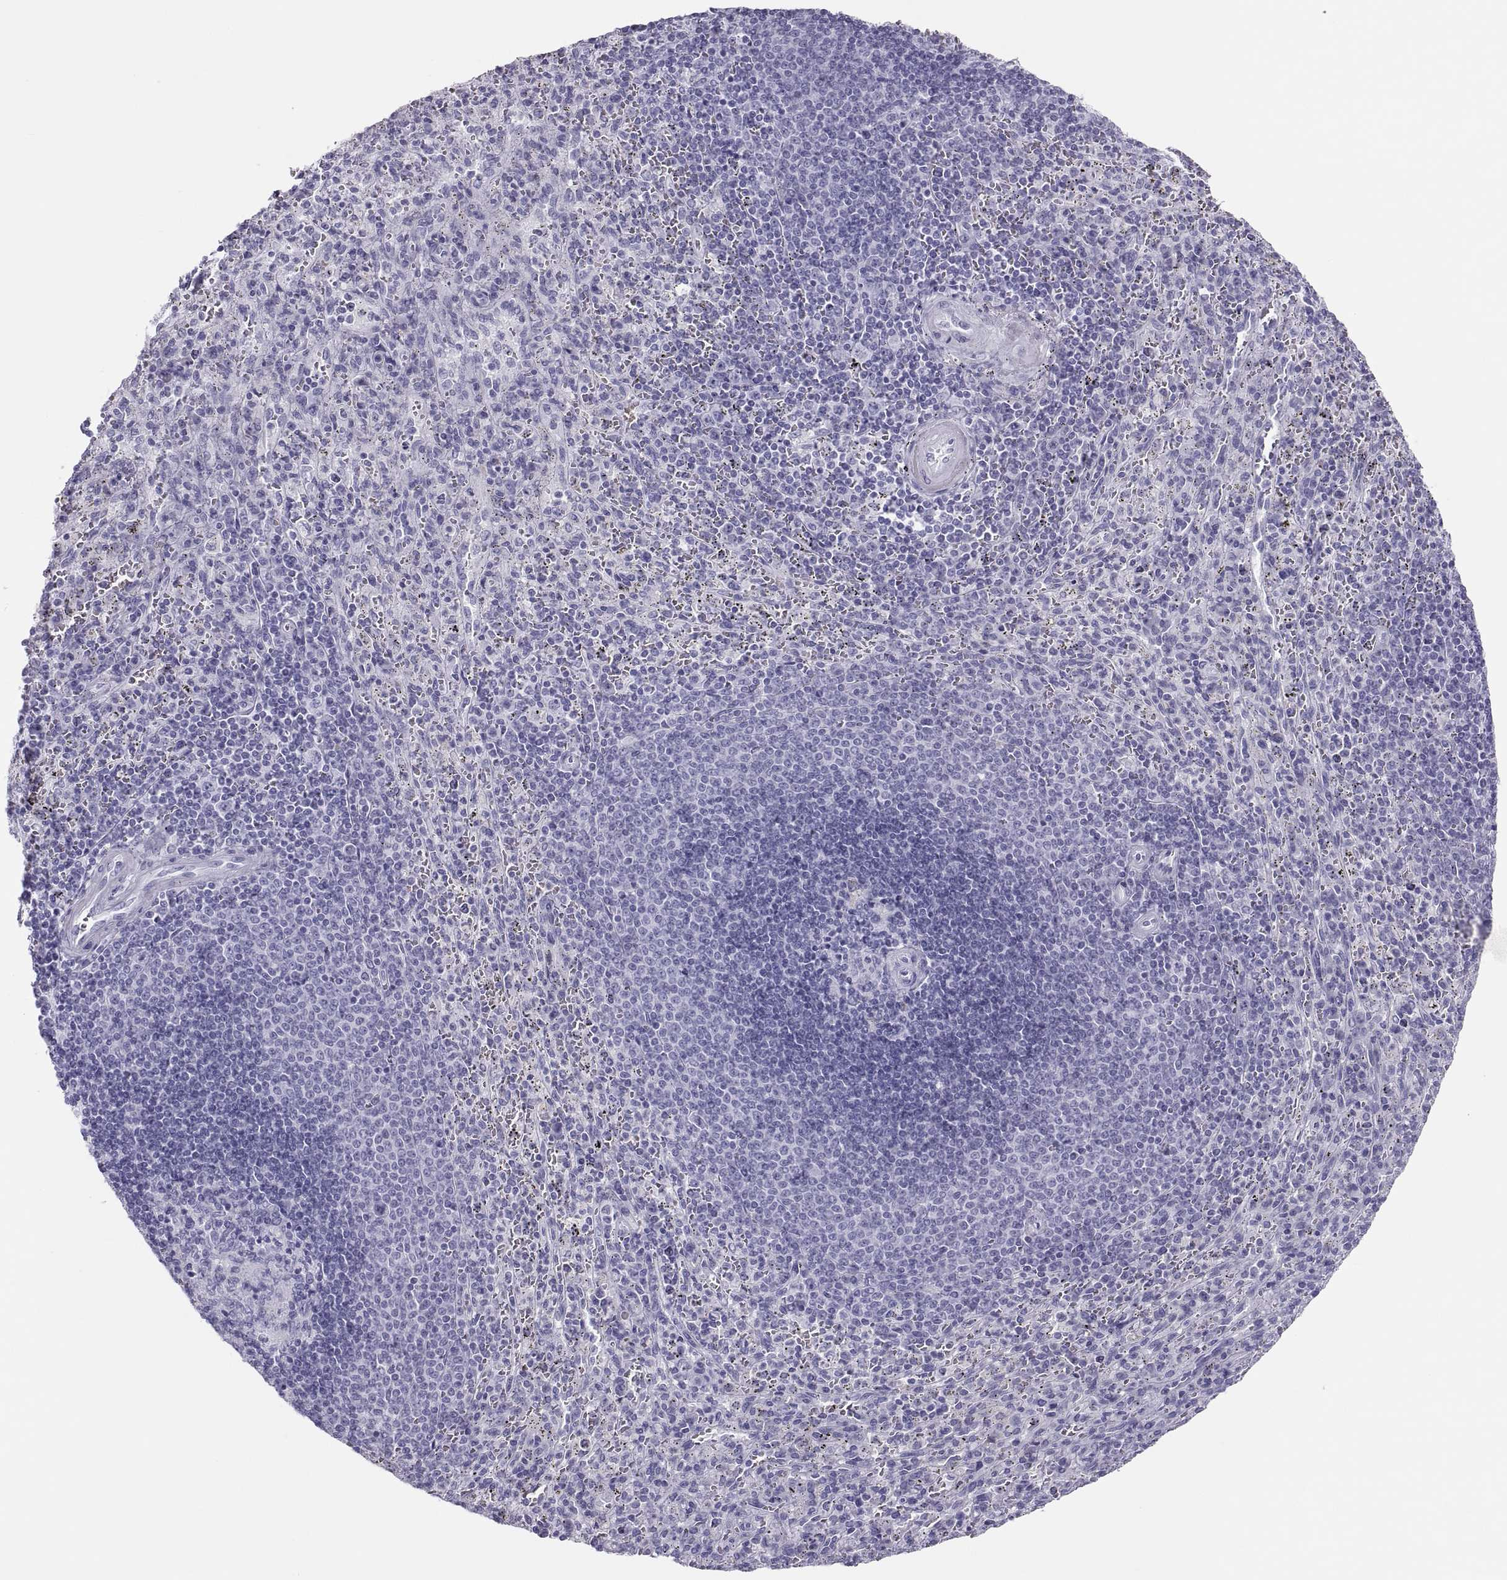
{"staining": {"intensity": "negative", "quantity": "none", "location": "none"}, "tissue": "spleen", "cell_type": "Cells in red pulp", "image_type": "normal", "snomed": [{"axis": "morphology", "description": "Normal tissue, NOS"}, {"axis": "topography", "description": "Spleen"}], "caption": "Immunohistochemistry histopathology image of benign spleen: spleen stained with DAB (3,3'-diaminobenzidine) shows no significant protein positivity in cells in red pulp.", "gene": "SEMG1", "patient": {"sex": "male", "age": 57}}